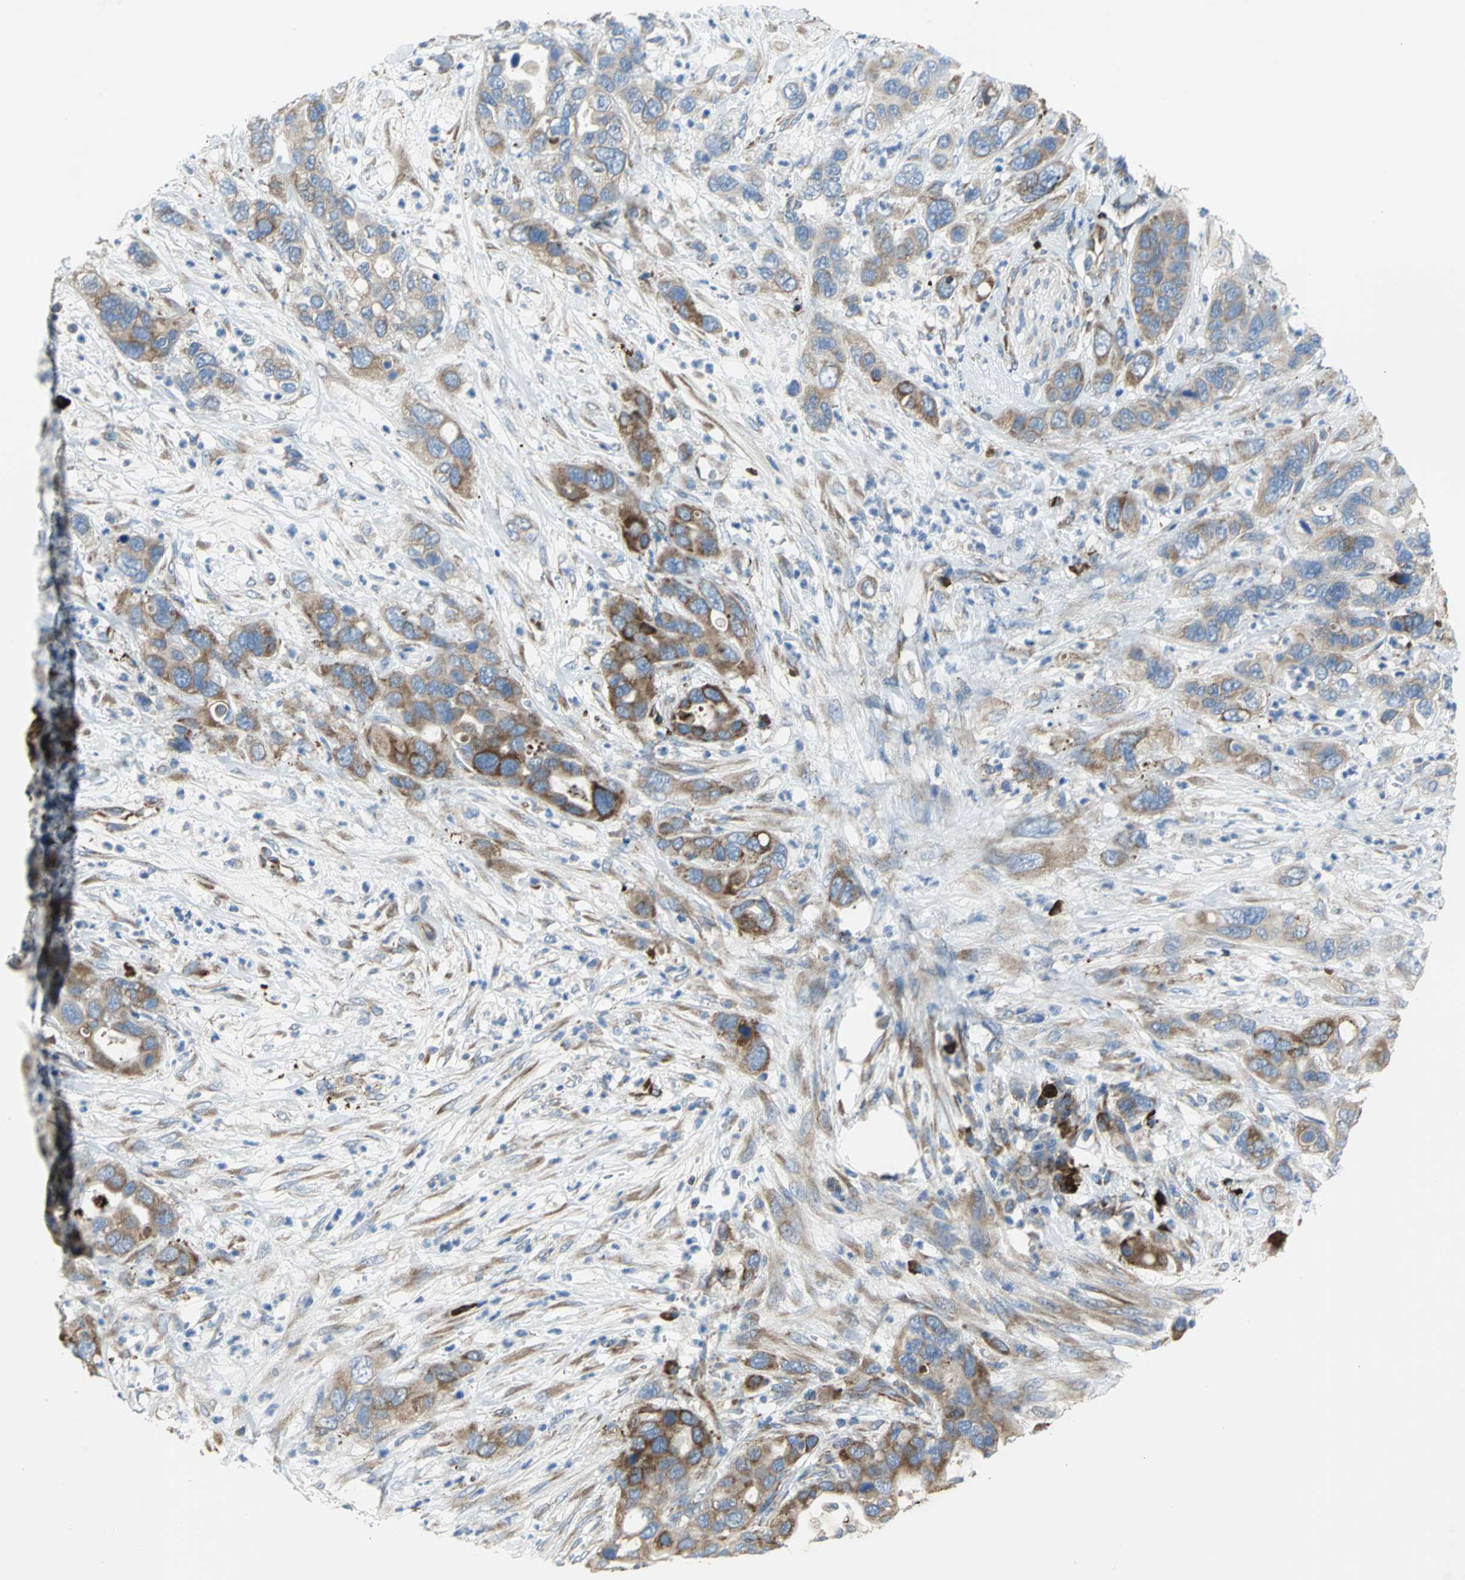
{"staining": {"intensity": "strong", "quantity": ">75%", "location": "cytoplasmic/membranous"}, "tissue": "pancreatic cancer", "cell_type": "Tumor cells", "image_type": "cancer", "snomed": [{"axis": "morphology", "description": "Adenocarcinoma, NOS"}, {"axis": "topography", "description": "Pancreas"}], "caption": "Pancreatic cancer (adenocarcinoma) stained with a brown dye displays strong cytoplasmic/membranous positive staining in approximately >75% of tumor cells.", "gene": "TULP4", "patient": {"sex": "female", "age": 71}}